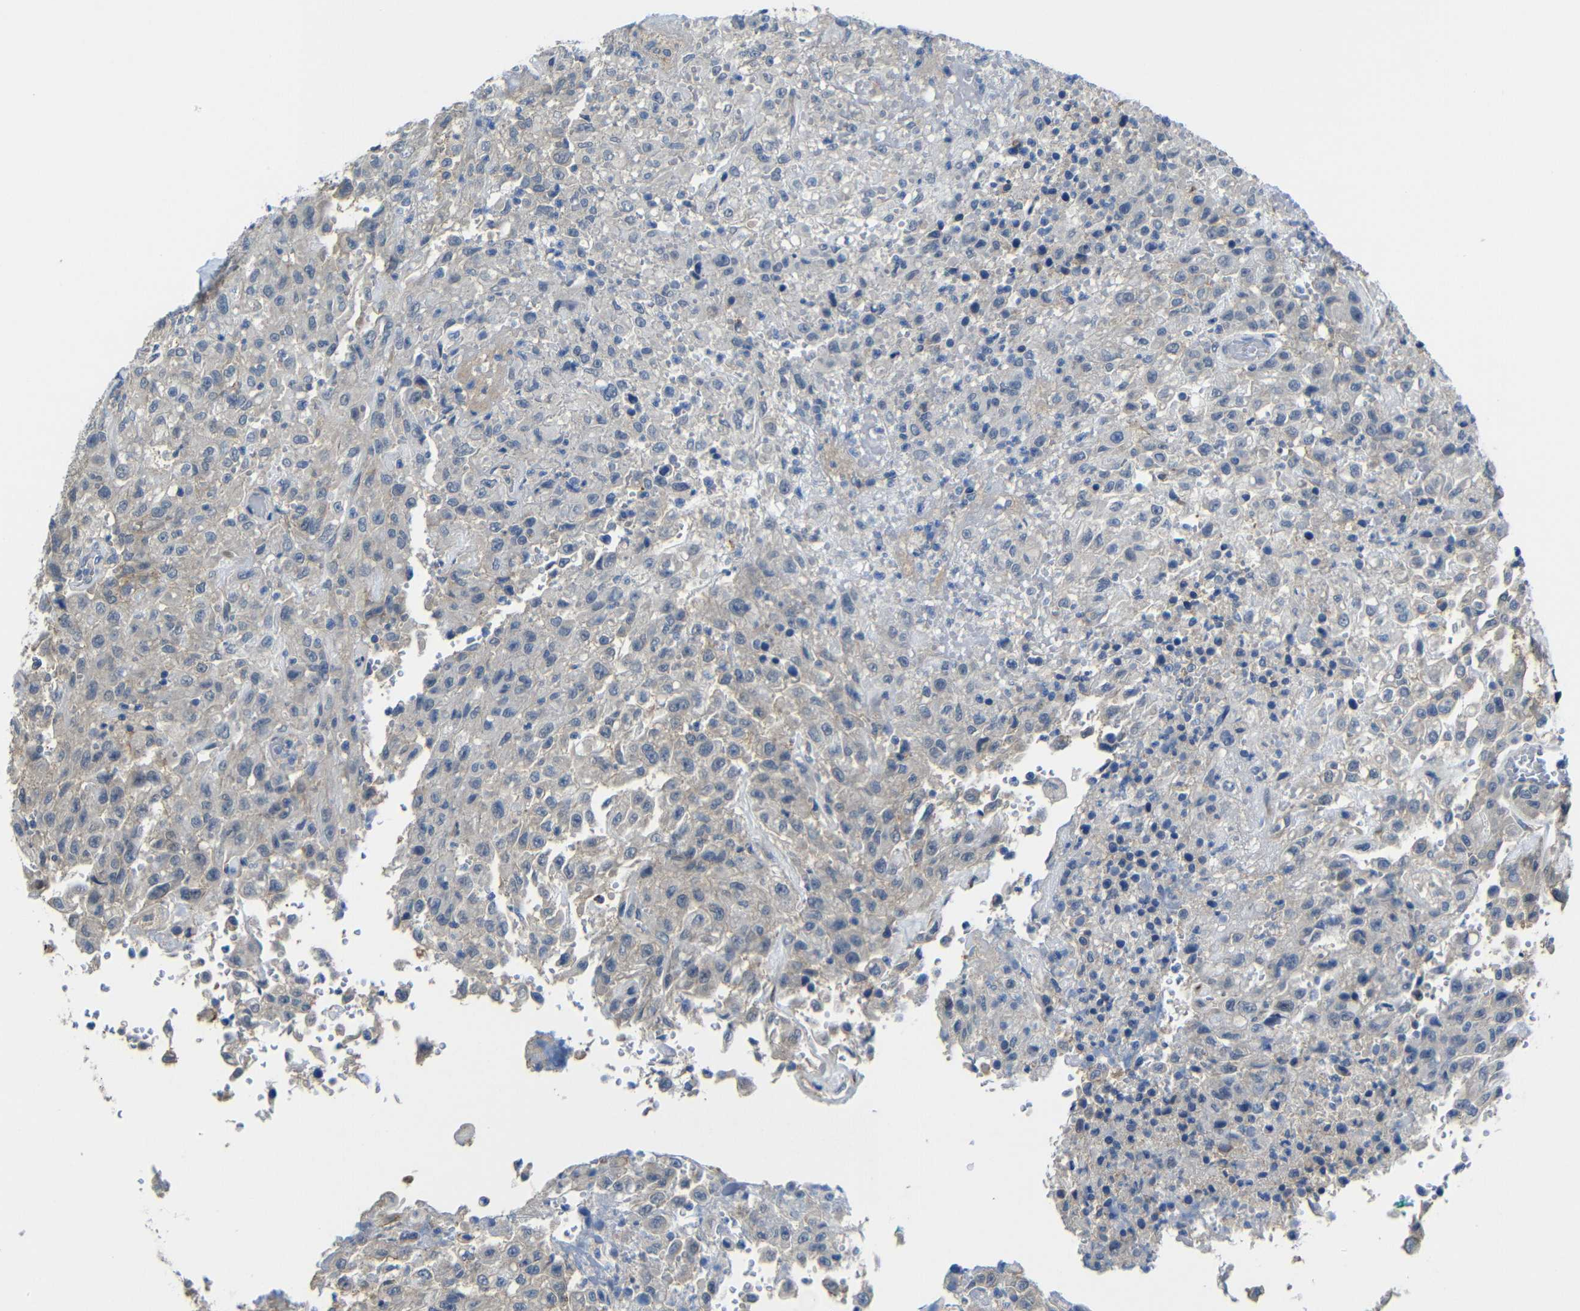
{"staining": {"intensity": "negative", "quantity": "none", "location": "none"}, "tissue": "urothelial cancer", "cell_type": "Tumor cells", "image_type": "cancer", "snomed": [{"axis": "morphology", "description": "Urothelial carcinoma, High grade"}, {"axis": "topography", "description": "Urinary bladder"}], "caption": "Tumor cells show no significant expression in urothelial cancer.", "gene": "ZNF90", "patient": {"sex": "male", "age": 46}}